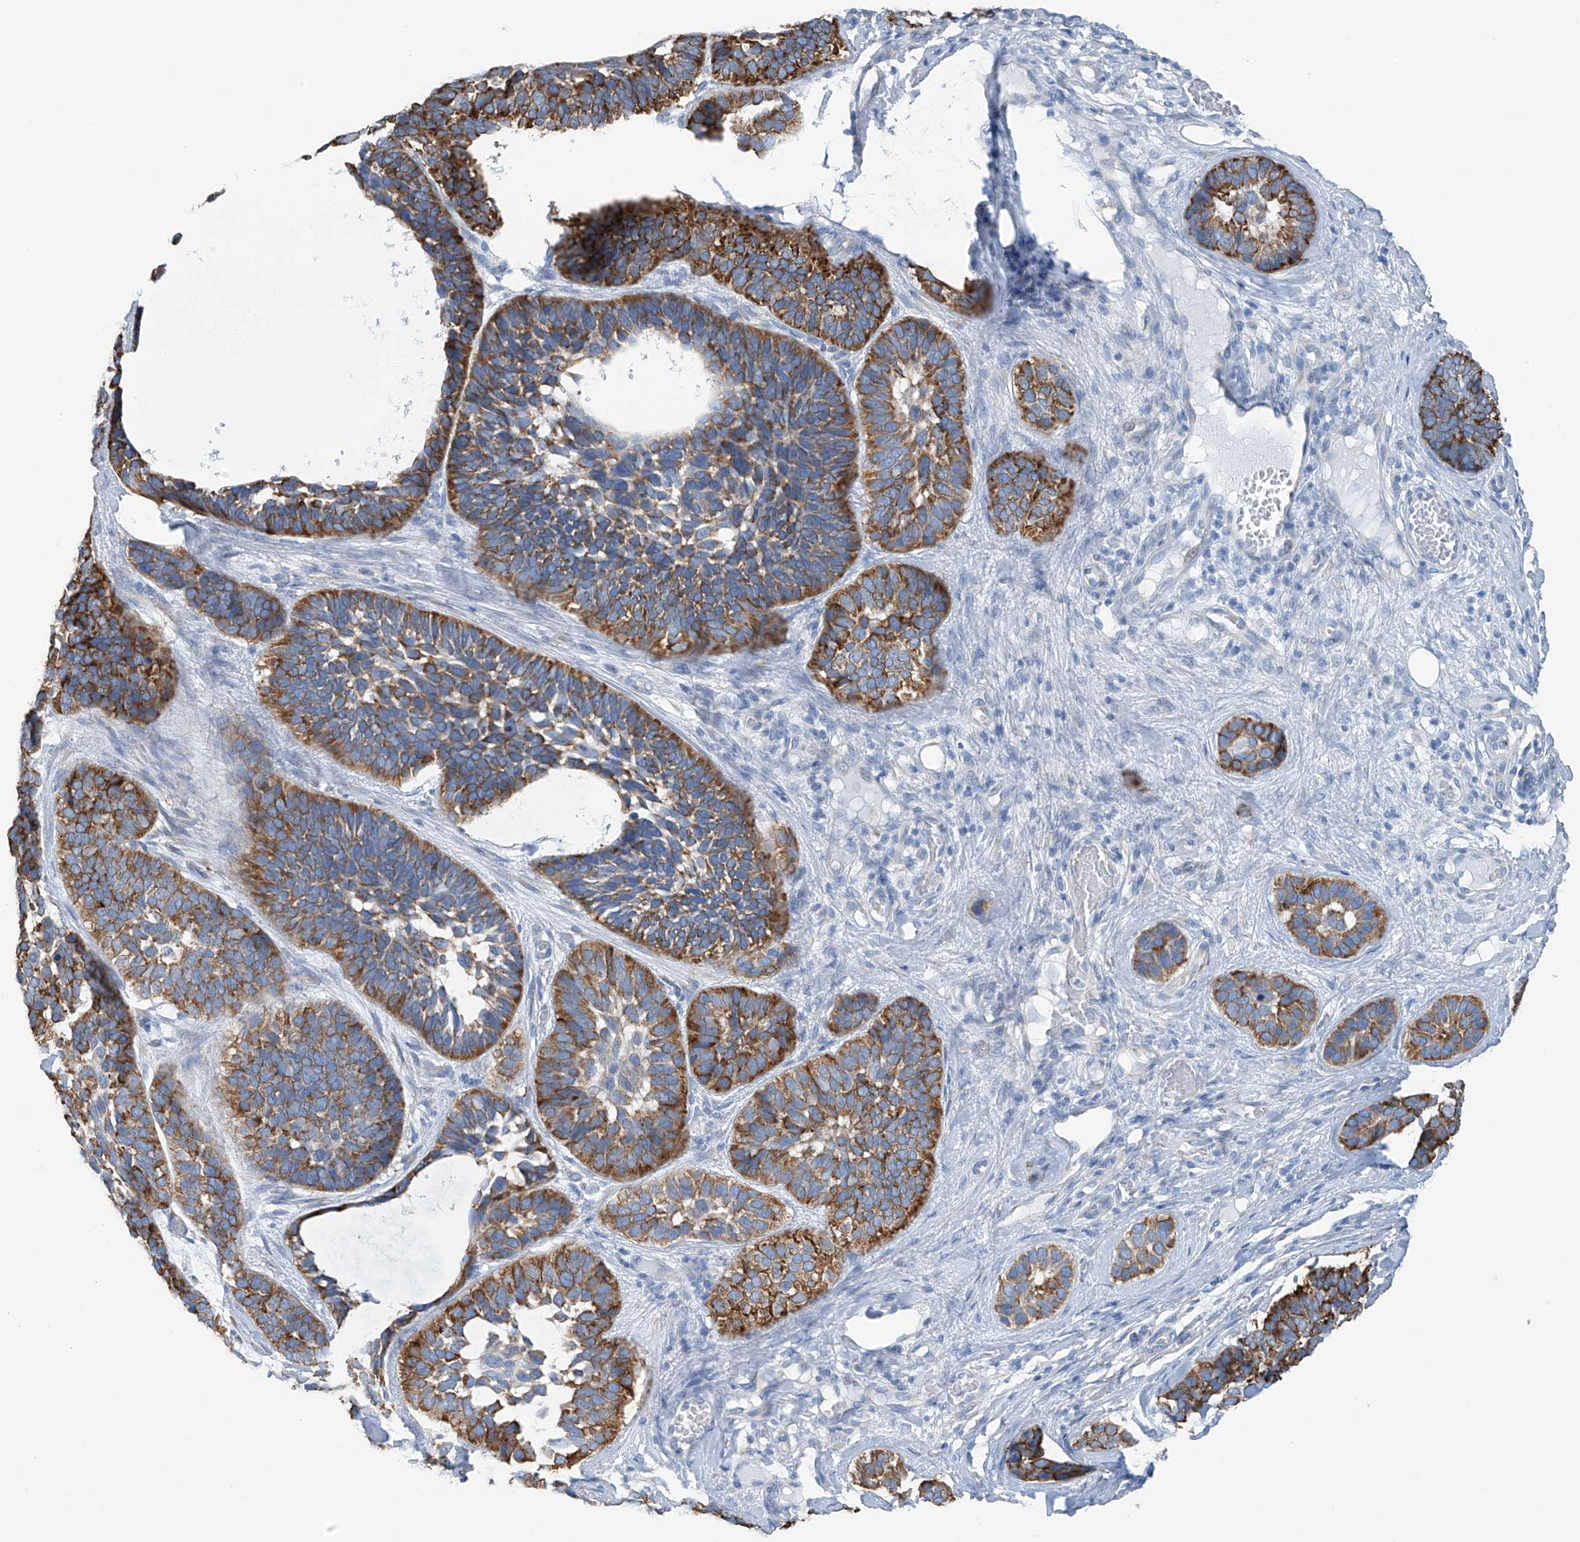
{"staining": {"intensity": "moderate", "quantity": ">75%", "location": "cytoplasmic/membranous"}, "tissue": "skin cancer", "cell_type": "Tumor cells", "image_type": "cancer", "snomed": [{"axis": "morphology", "description": "Basal cell carcinoma"}, {"axis": "topography", "description": "Skin"}], "caption": "IHC micrograph of human skin cancer stained for a protein (brown), which shows medium levels of moderate cytoplasmic/membranous staining in approximately >75% of tumor cells.", "gene": "RCN2", "patient": {"sex": "male", "age": 62}}